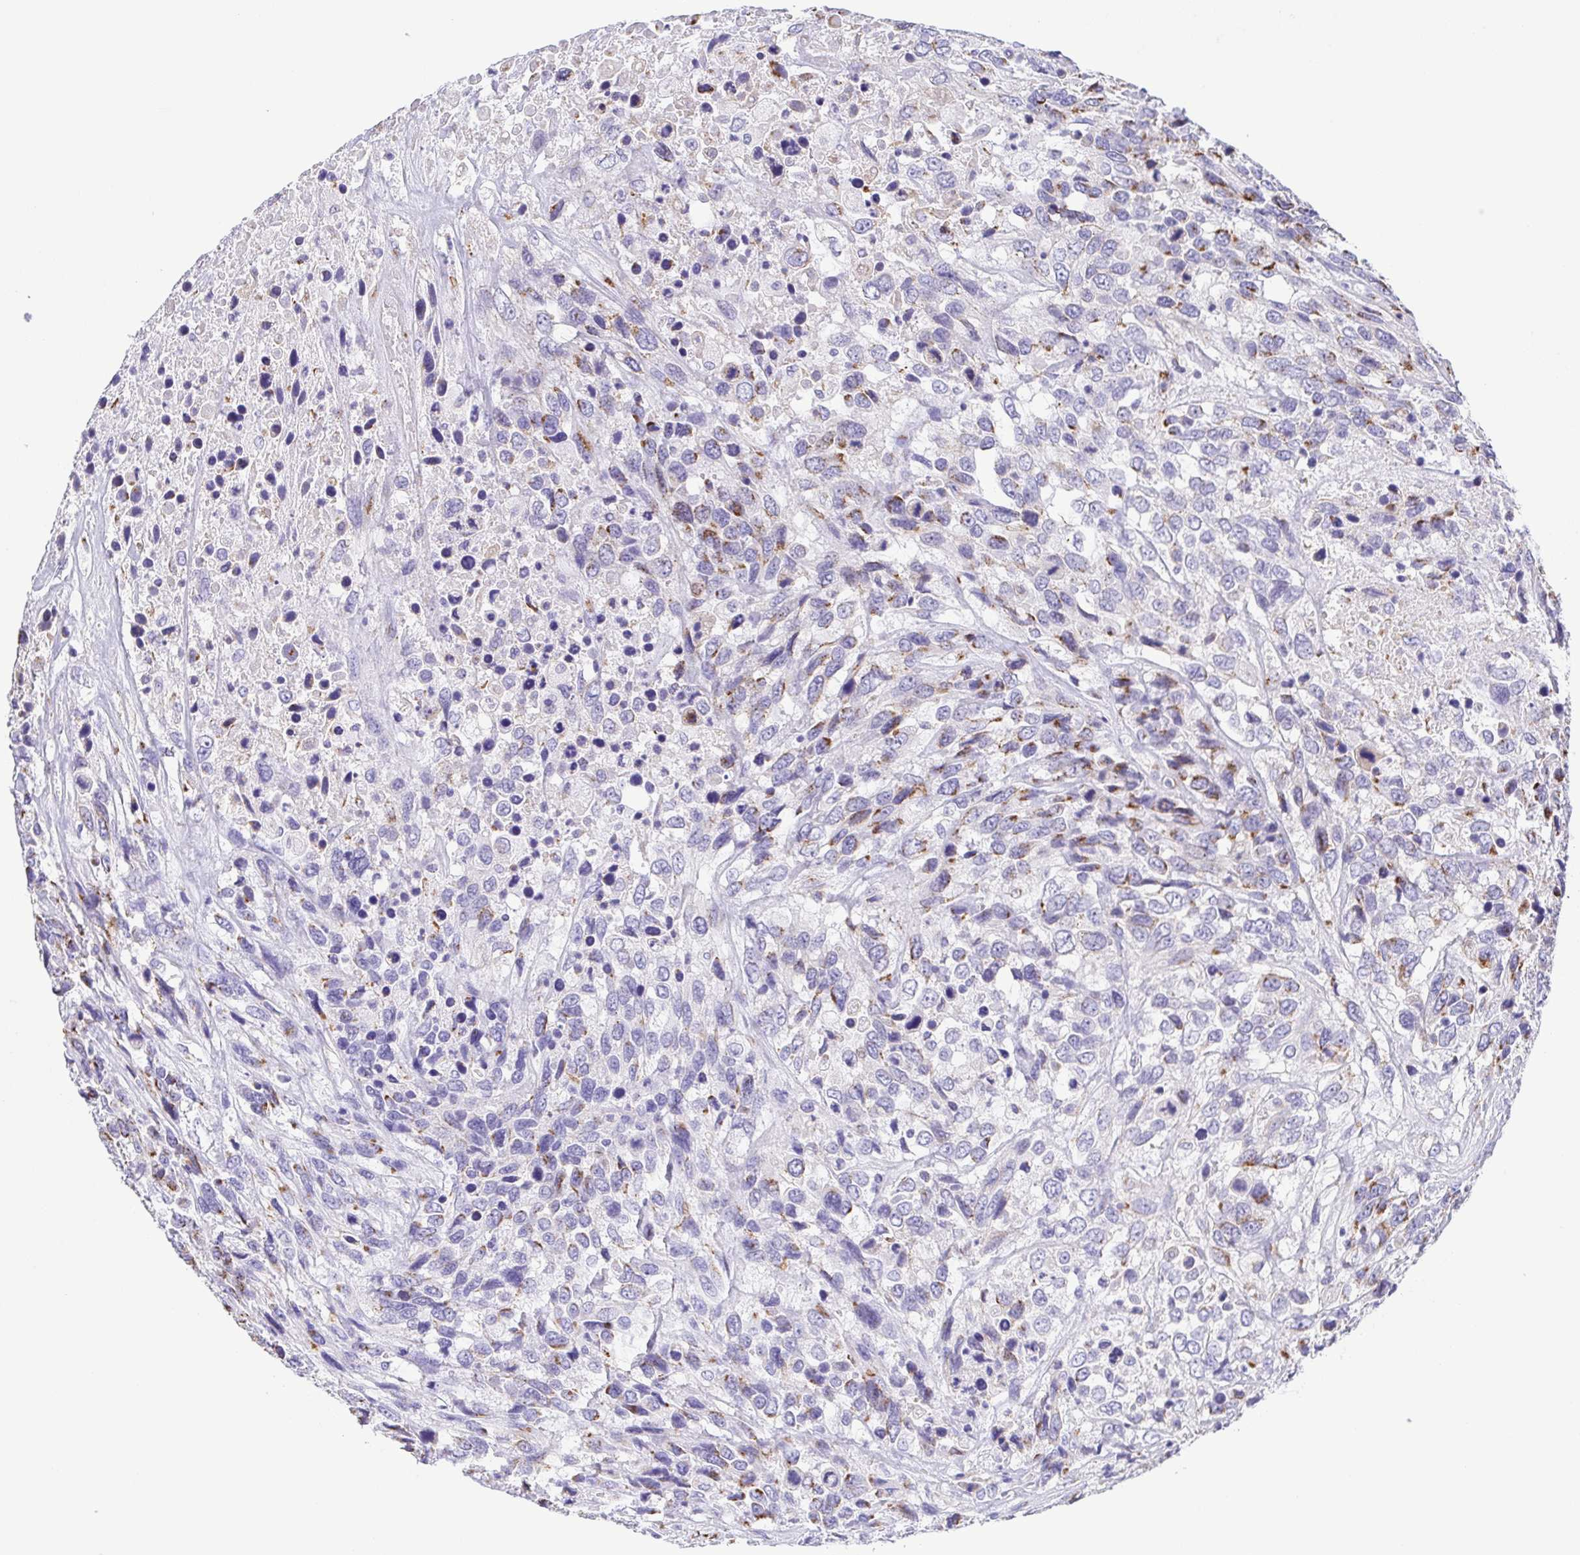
{"staining": {"intensity": "moderate", "quantity": "25%-75%", "location": "cytoplasmic/membranous"}, "tissue": "urothelial cancer", "cell_type": "Tumor cells", "image_type": "cancer", "snomed": [{"axis": "morphology", "description": "Urothelial carcinoma, High grade"}, {"axis": "topography", "description": "Urinary bladder"}], "caption": "Protein analysis of urothelial carcinoma (high-grade) tissue exhibits moderate cytoplasmic/membranous positivity in approximately 25%-75% of tumor cells.", "gene": "SULT1B1", "patient": {"sex": "female", "age": 70}}